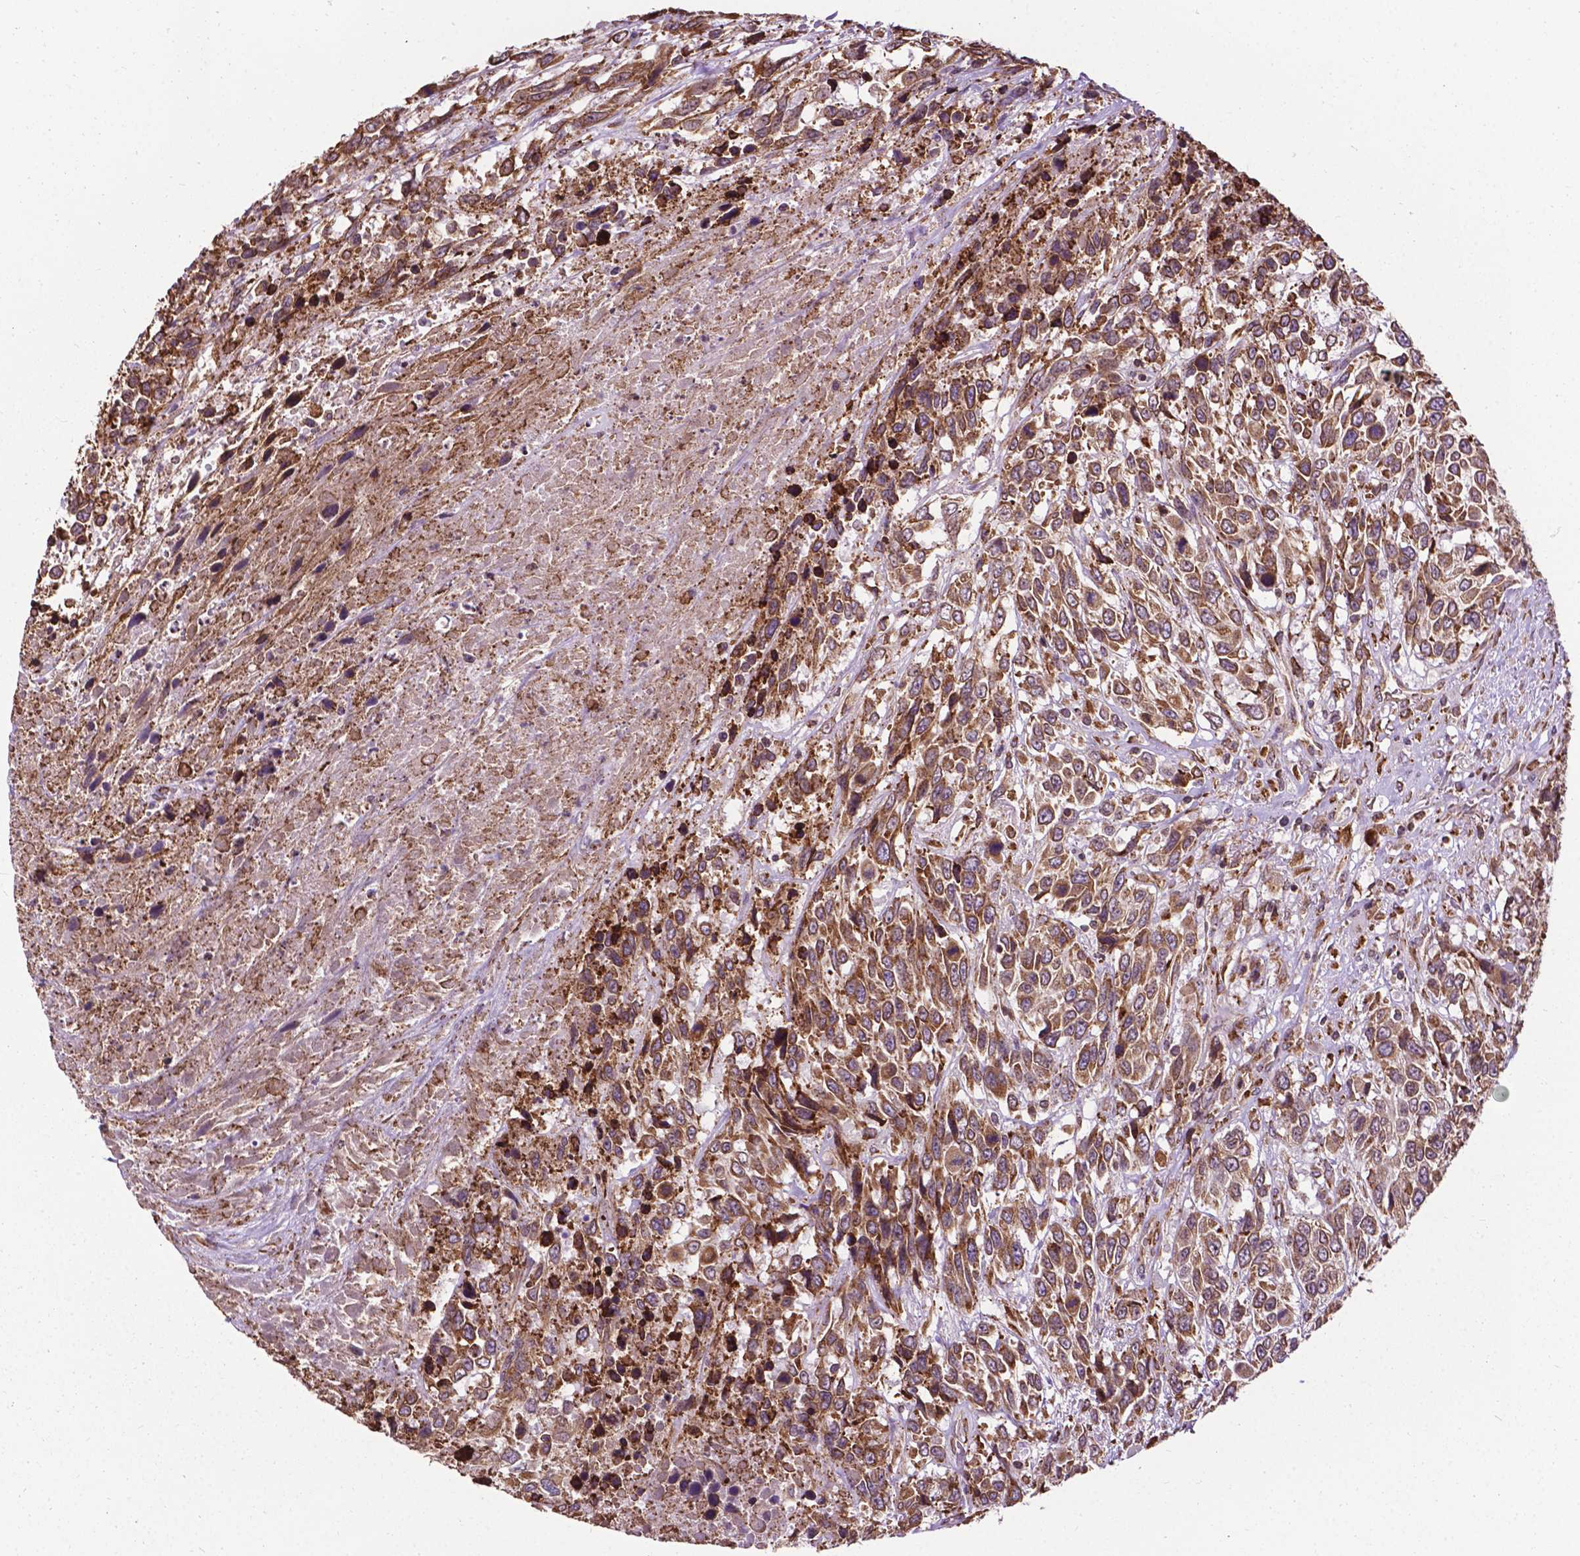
{"staining": {"intensity": "moderate", "quantity": "25%-75%", "location": "cytoplasmic/membranous"}, "tissue": "urothelial cancer", "cell_type": "Tumor cells", "image_type": "cancer", "snomed": [{"axis": "morphology", "description": "Urothelial carcinoma, High grade"}, {"axis": "topography", "description": "Urinary bladder"}], "caption": "A histopathology image of urothelial cancer stained for a protein demonstrates moderate cytoplasmic/membranous brown staining in tumor cells.", "gene": "GANAB", "patient": {"sex": "female", "age": 70}}